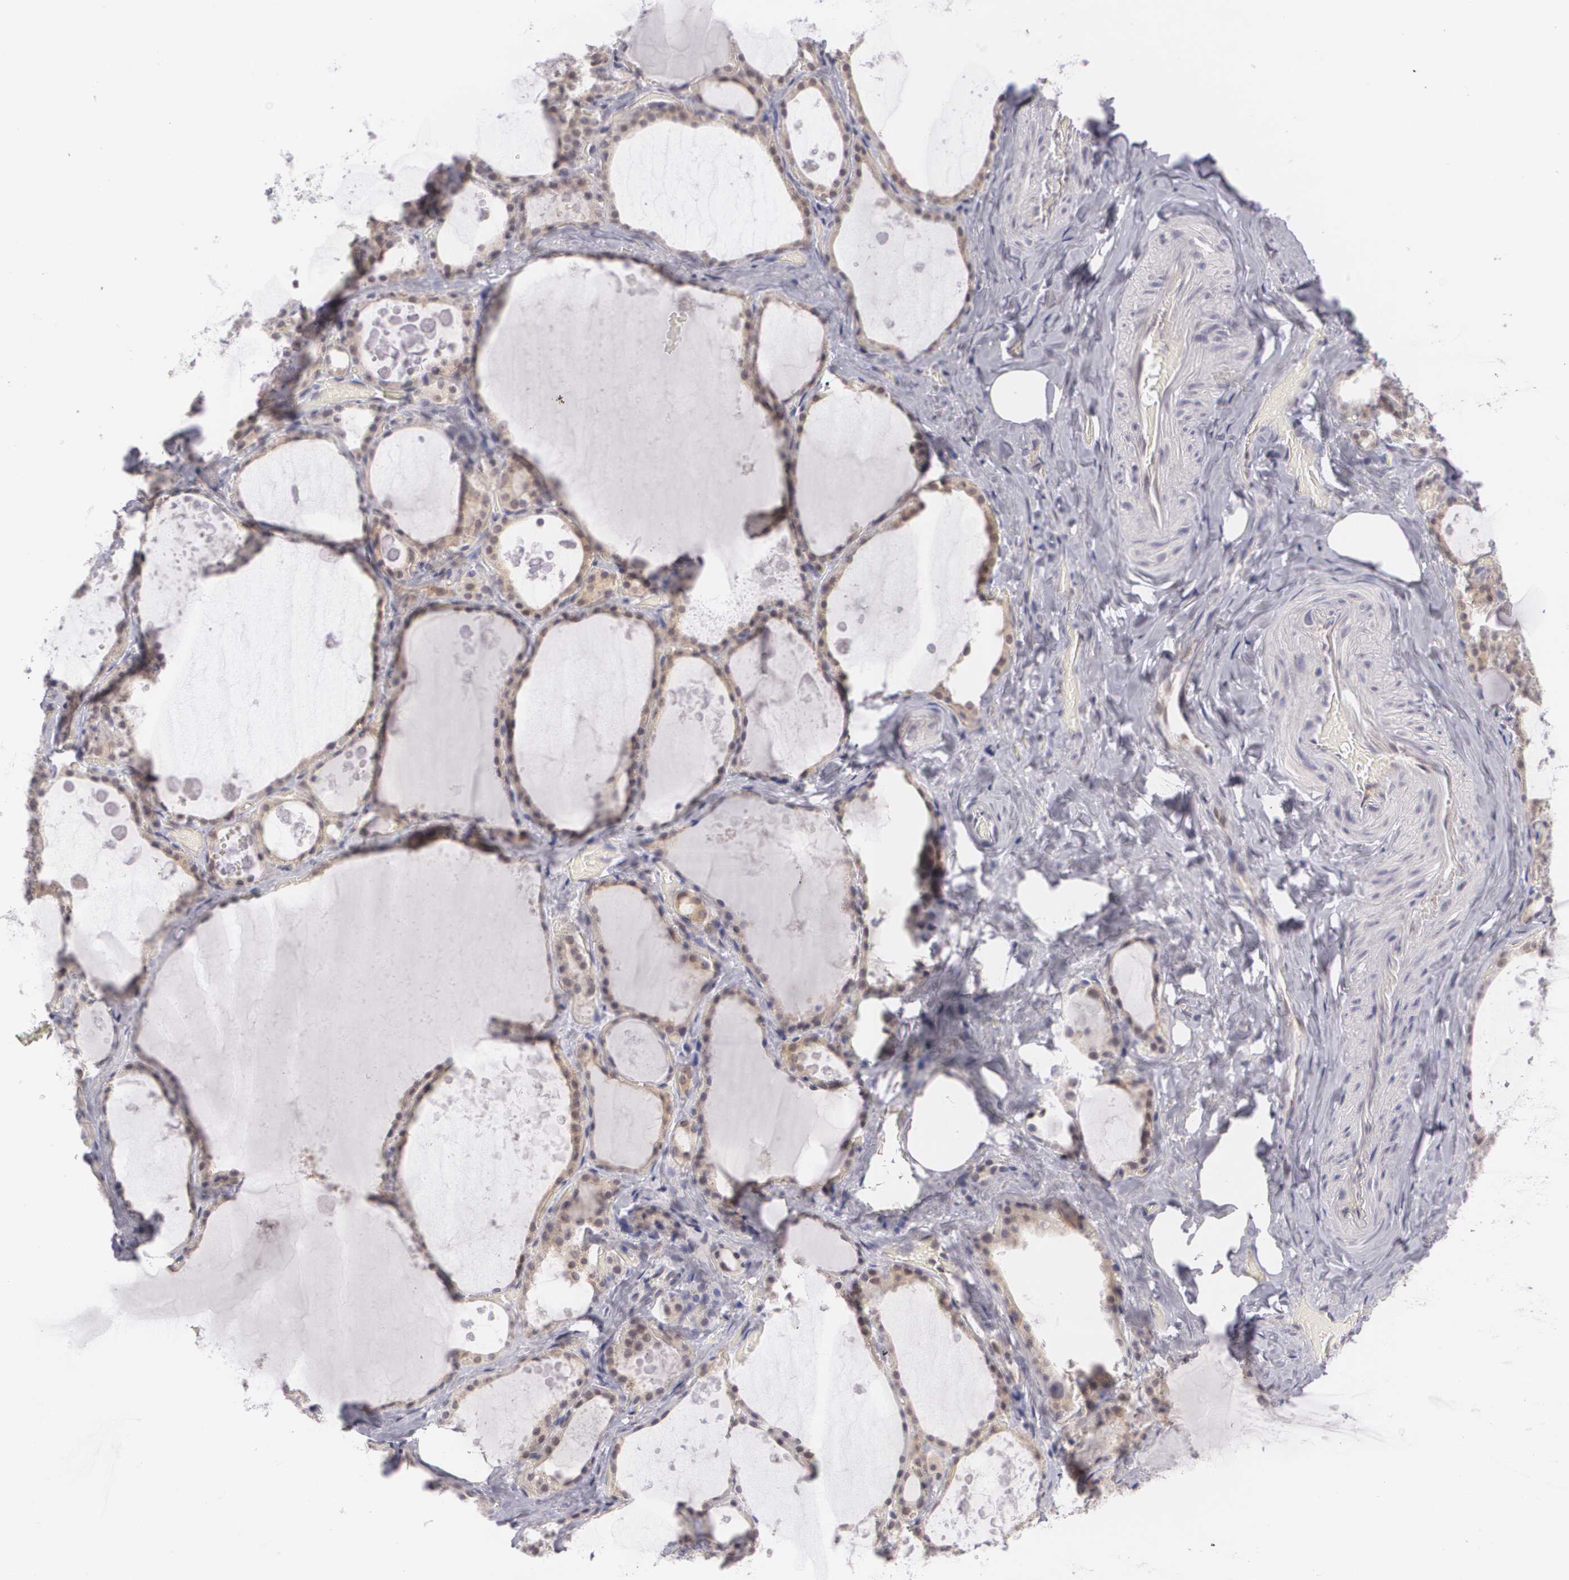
{"staining": {"intensity": "weak", "quantity": ">75%", "location": "cytoplasmic/membranous"}, "tissue": "thyroid gland", "cell_type": "Glandular cells", "image_type": "normal", "snomed": [{"axis": "morphology", "description": "Normal tissue, NOS"}, {"axis": "topography", "description": "Thyroid gland"}], "caption": "Weak cytoplasmic/membranous expression is present in approximately >75% of glandular cells in benign thyroid gland.", "gene": "BCL10", "patient": {"sex": "male", "age": 61}}